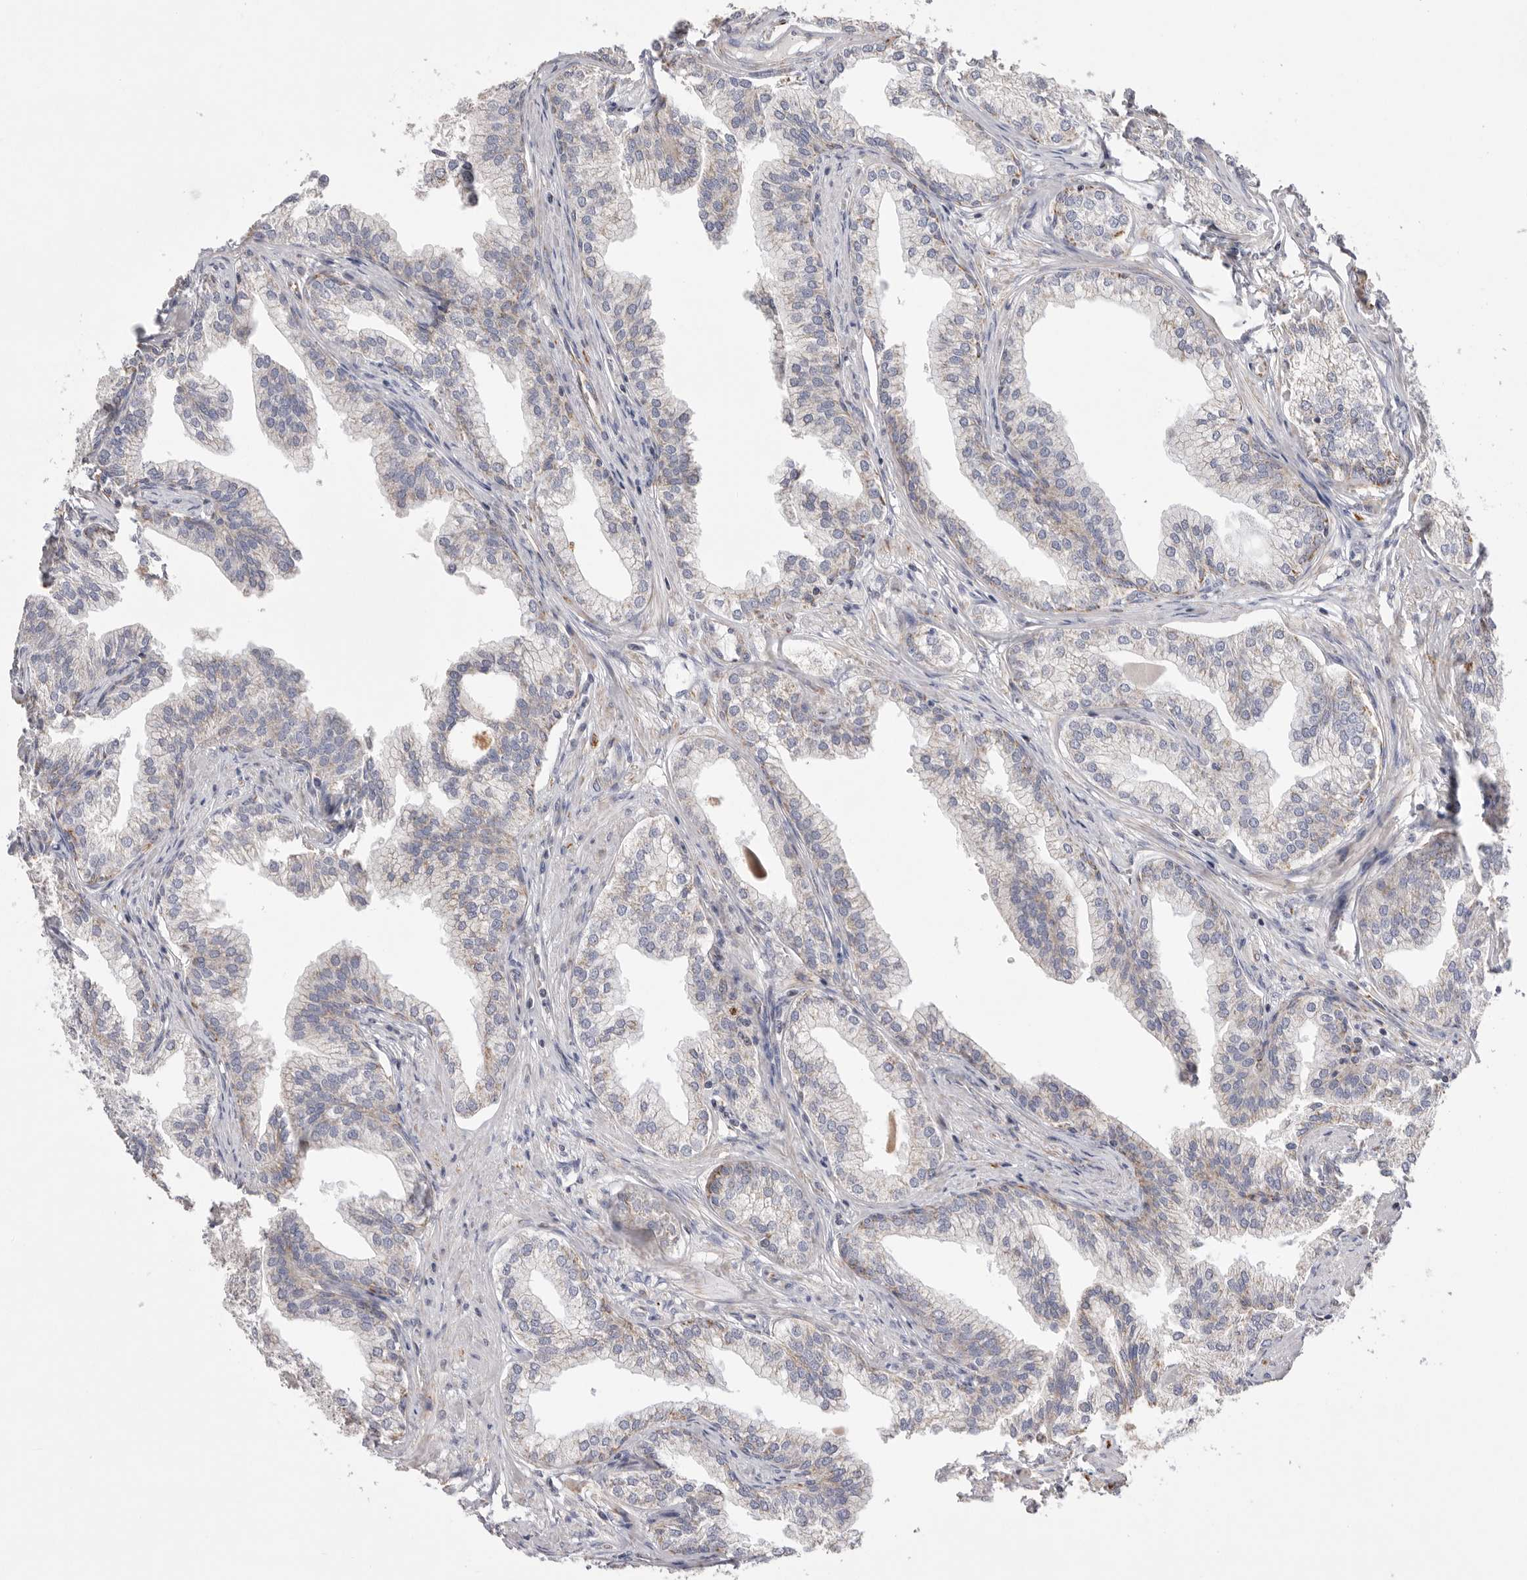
{"staining": {"intensity": "weak", "quantity": "25%-75%", "location": "cytoplasmic/membranous"}, "tissue": "prostate", "cell_type": "Glandular cells", "image_type": "normal", "snomed": [{"axis": "morphology", "description": "Normal tissue, NOS"}, {"axis": "morphology", "description": "Urothelial carcinoma, Low grade"}, {"axis": "topography", "description": "Urinary bladder"}, {"axis": "topography", "description": "Prostate"}], "caption": "Protein expression by immunohistochemistry (IHC) reveals weak cytoplasmic/membranous expression in approximately 25%-75% of glandular cells in benign prostate.", "gene": "VDAC3", "patient": {"sex": "male", "age": 60}}